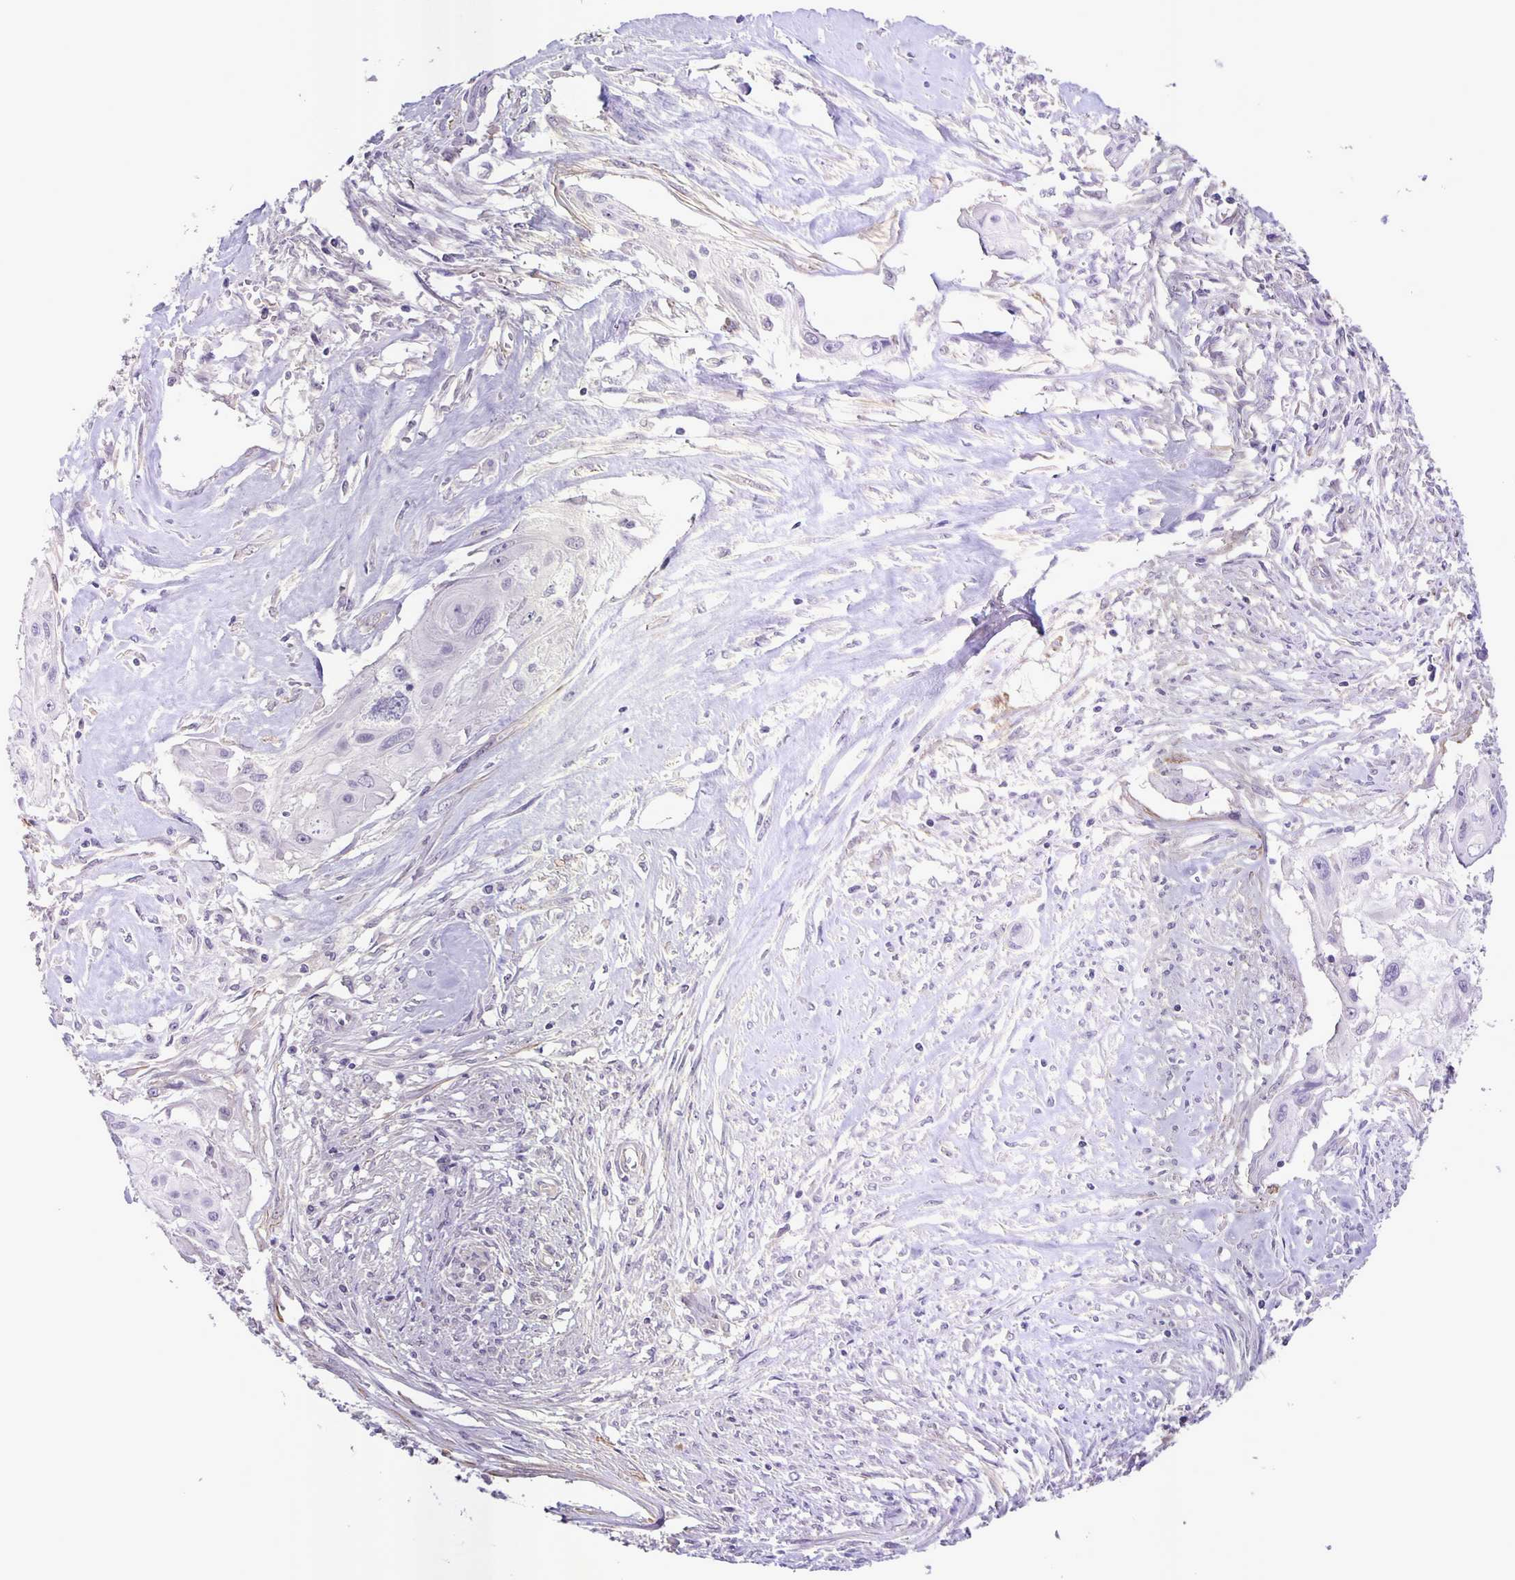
{"staining": {"intensity": "negative", "quantity": "none", "location": "none"}, "tissue": "cervical cancer", "cell_type": "Tumor cells", "image_type": "cancer", "snomed": [{"axis": "morphology", "description": "Squamous cell carcinoma, NOS"}, {"axis": "topography", "description": "Cervix"}], "caption": "The micrograph exhibits no staining of tumor cells in cervical squamous cell carcinoma.", "gene": "SRCIN1", "patient": {"sex": "female", "age": 49}}